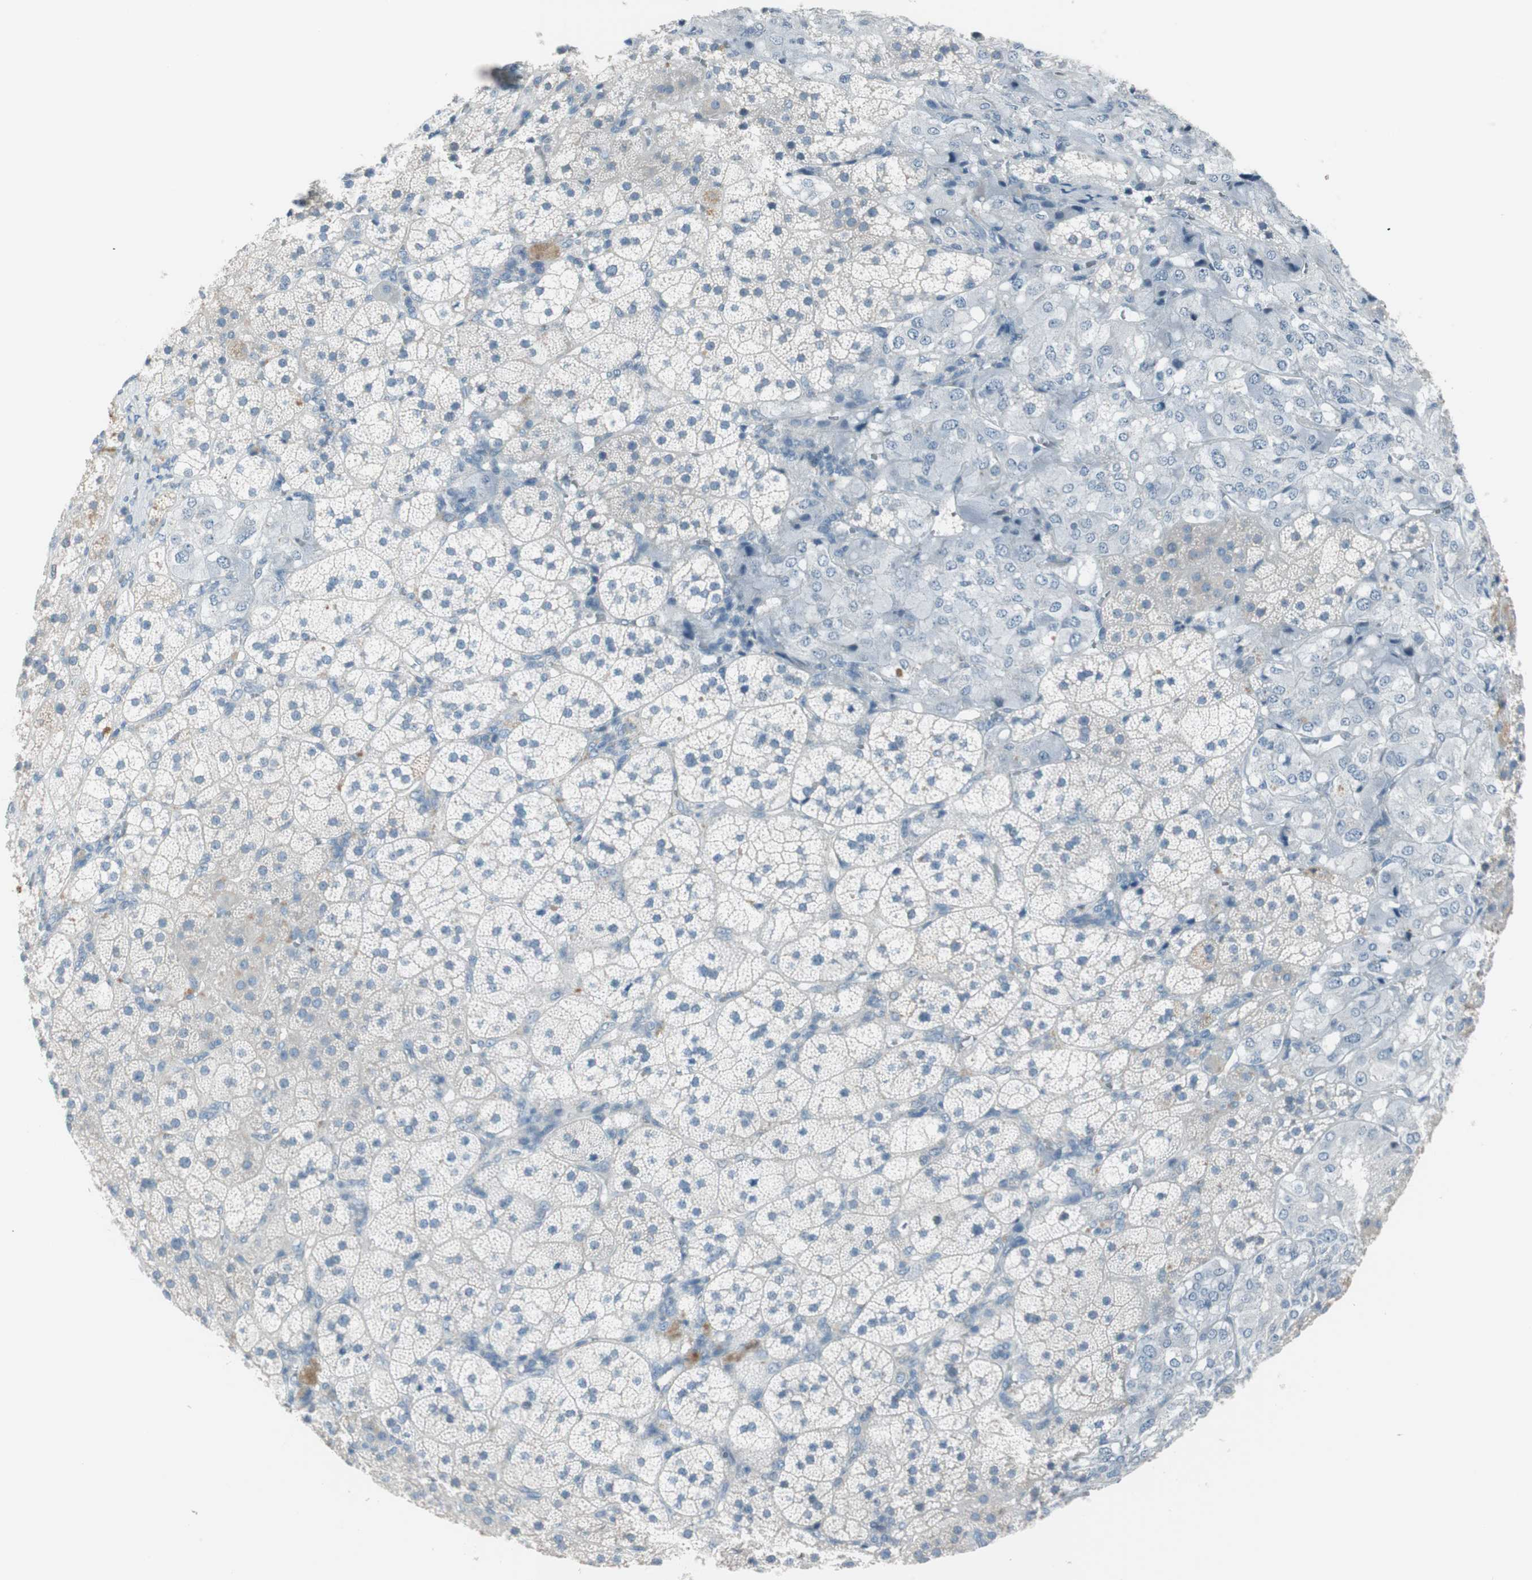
{"staining": {"intensity": "negative", "quantity": "none", "location": "none"}, "tissue": "adrenal gland", "cell_type": "Glandular cells", "image_type": "normal", "snomed": [{"axis": "morphology", "description": "Normal tissue, NOS"}, {"axis": "topography", "description": "Adrenal gland"}], "caption": "Glandular cells are negative for brown protein staining in unremarkable adrenal gland.", "gene": "ITLN2", "patient": {"sex": "female", "age": 44}}